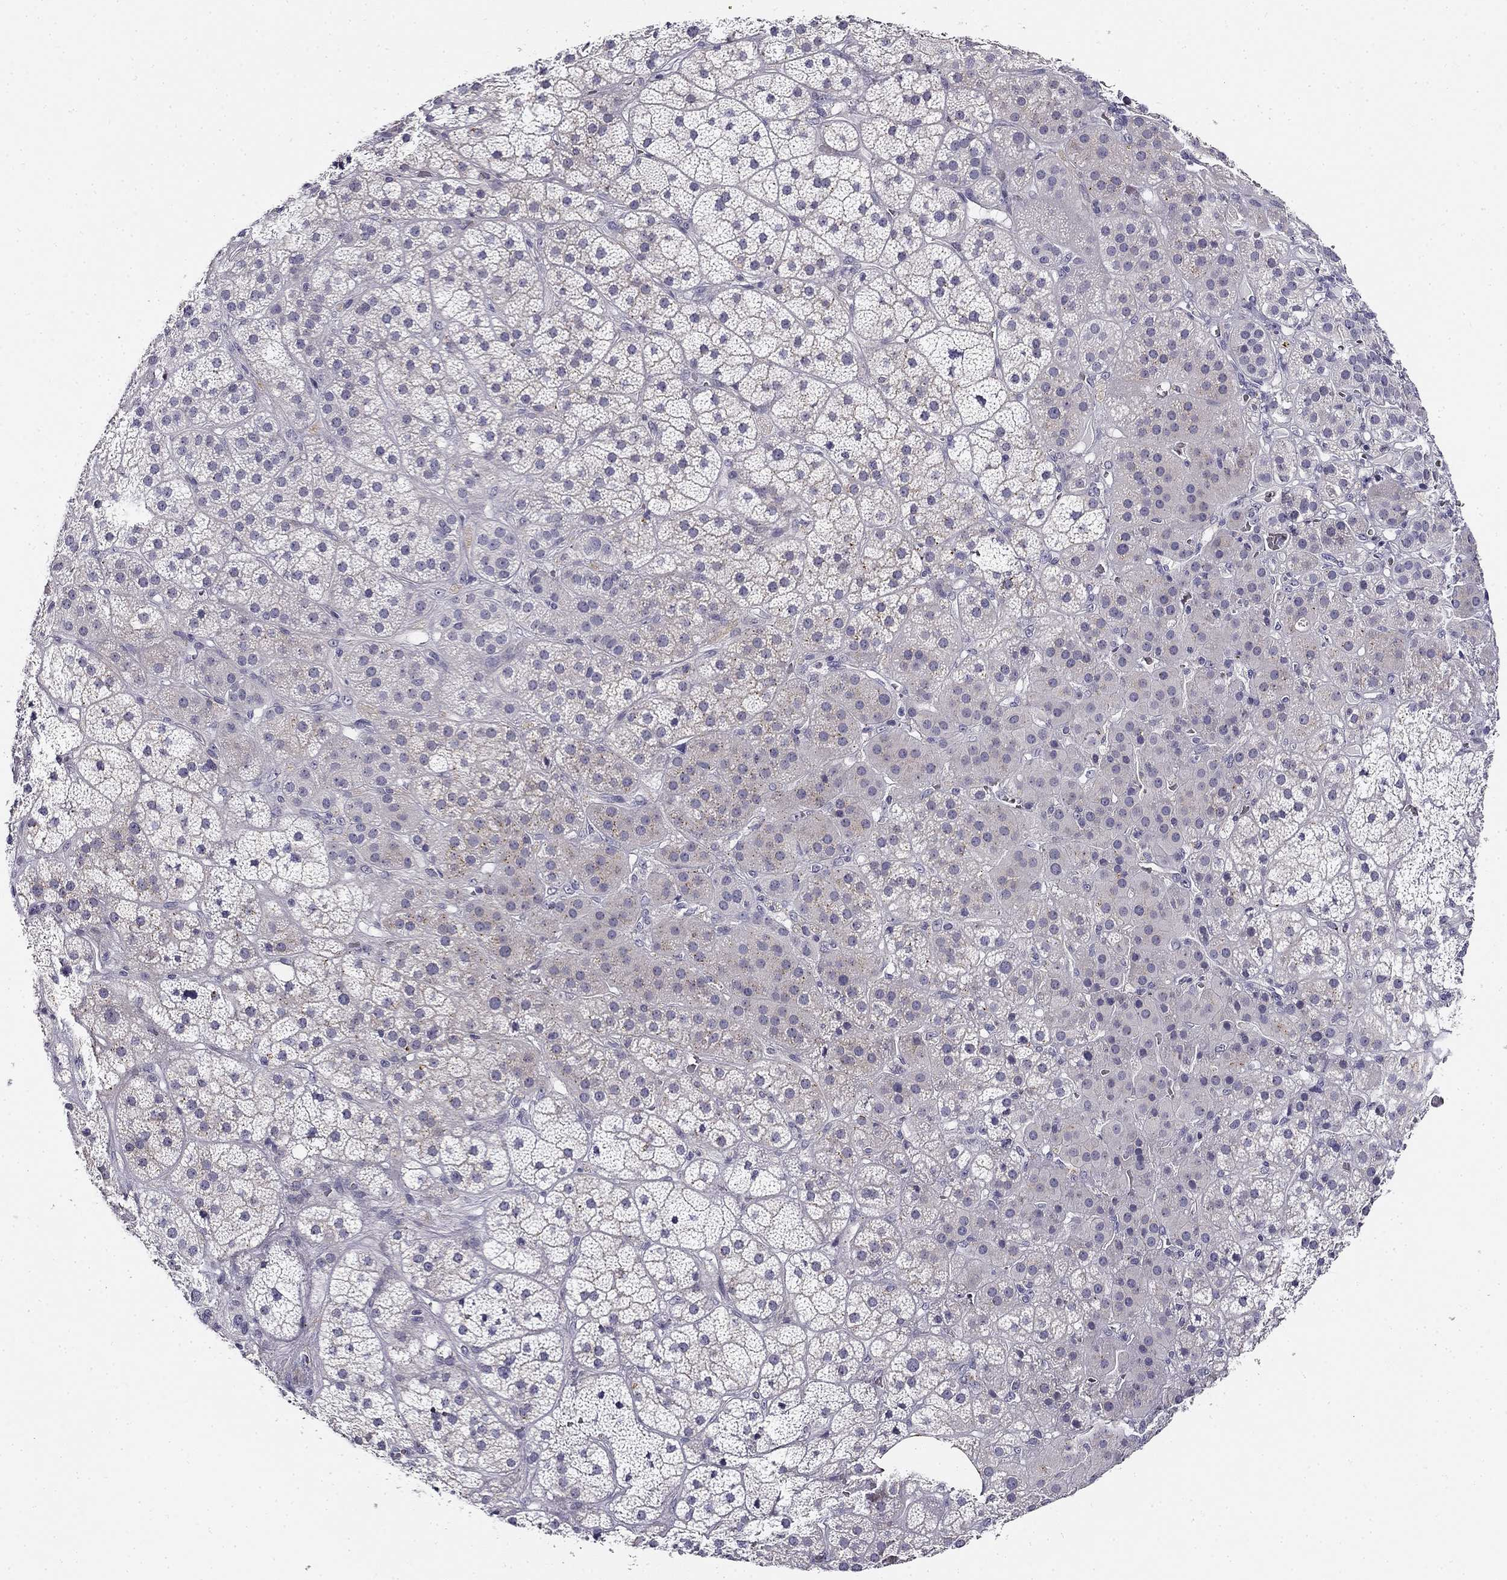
{"staining": {"intensity": "negative", "quantity": "none", "location": "none"}, "tissue": "adrenal gland", "cell_type": "Glandular cells", "image_type": "normal", "snomed": [{"axis": "morphology", "description": "Normal tissue, NOS"}, {"axis": "topography", "description": "Adrenal gland"}], "caption": "A histopathology image of adrenal gland stained for a protein reveals no brown staining in glandular cells.", "gene": "CNR1", "patient": {"sex": "male", "age": 57}}